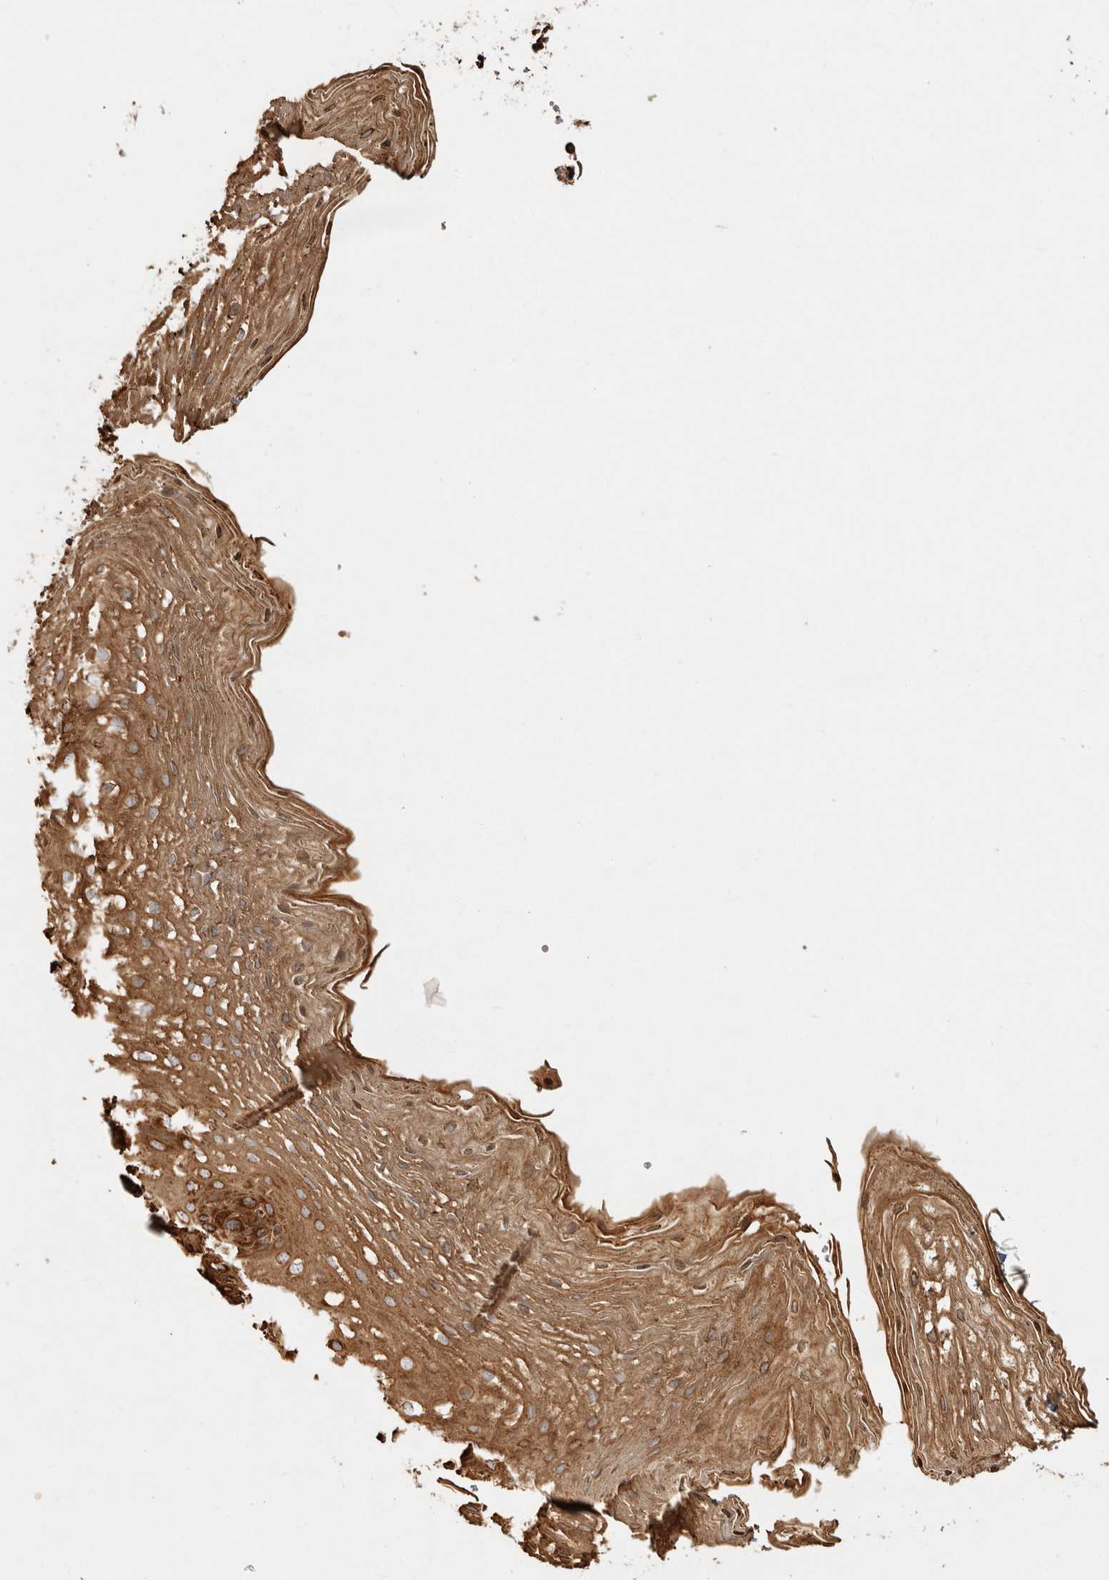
{"staining": {"intensity": "strong", "quantity": ">75%", "location": "cytoplasmic/membranous"}, "tissue": "esophagus", "cell_type": "Squamous epithelial cells", "image_type": "normal", "snomed": [{"axis": "morphology", "description": "Normal tissue, NOS"}, {"axis": "topography", "description": "Esophagus"}], "caption": "Squamous epithelial cells display high levels of strong cytoplasmic/membranous staining in approximately >75% of cells in benign human esophagus. Using DAB (3,3'-diaminobenzidine) (brown) and hematoxylin (blue) stains, captured at high magnification using brightfield microscopy.", "gene": "CAMSAP2", "patient": {"sex": "female", "age": 66}}